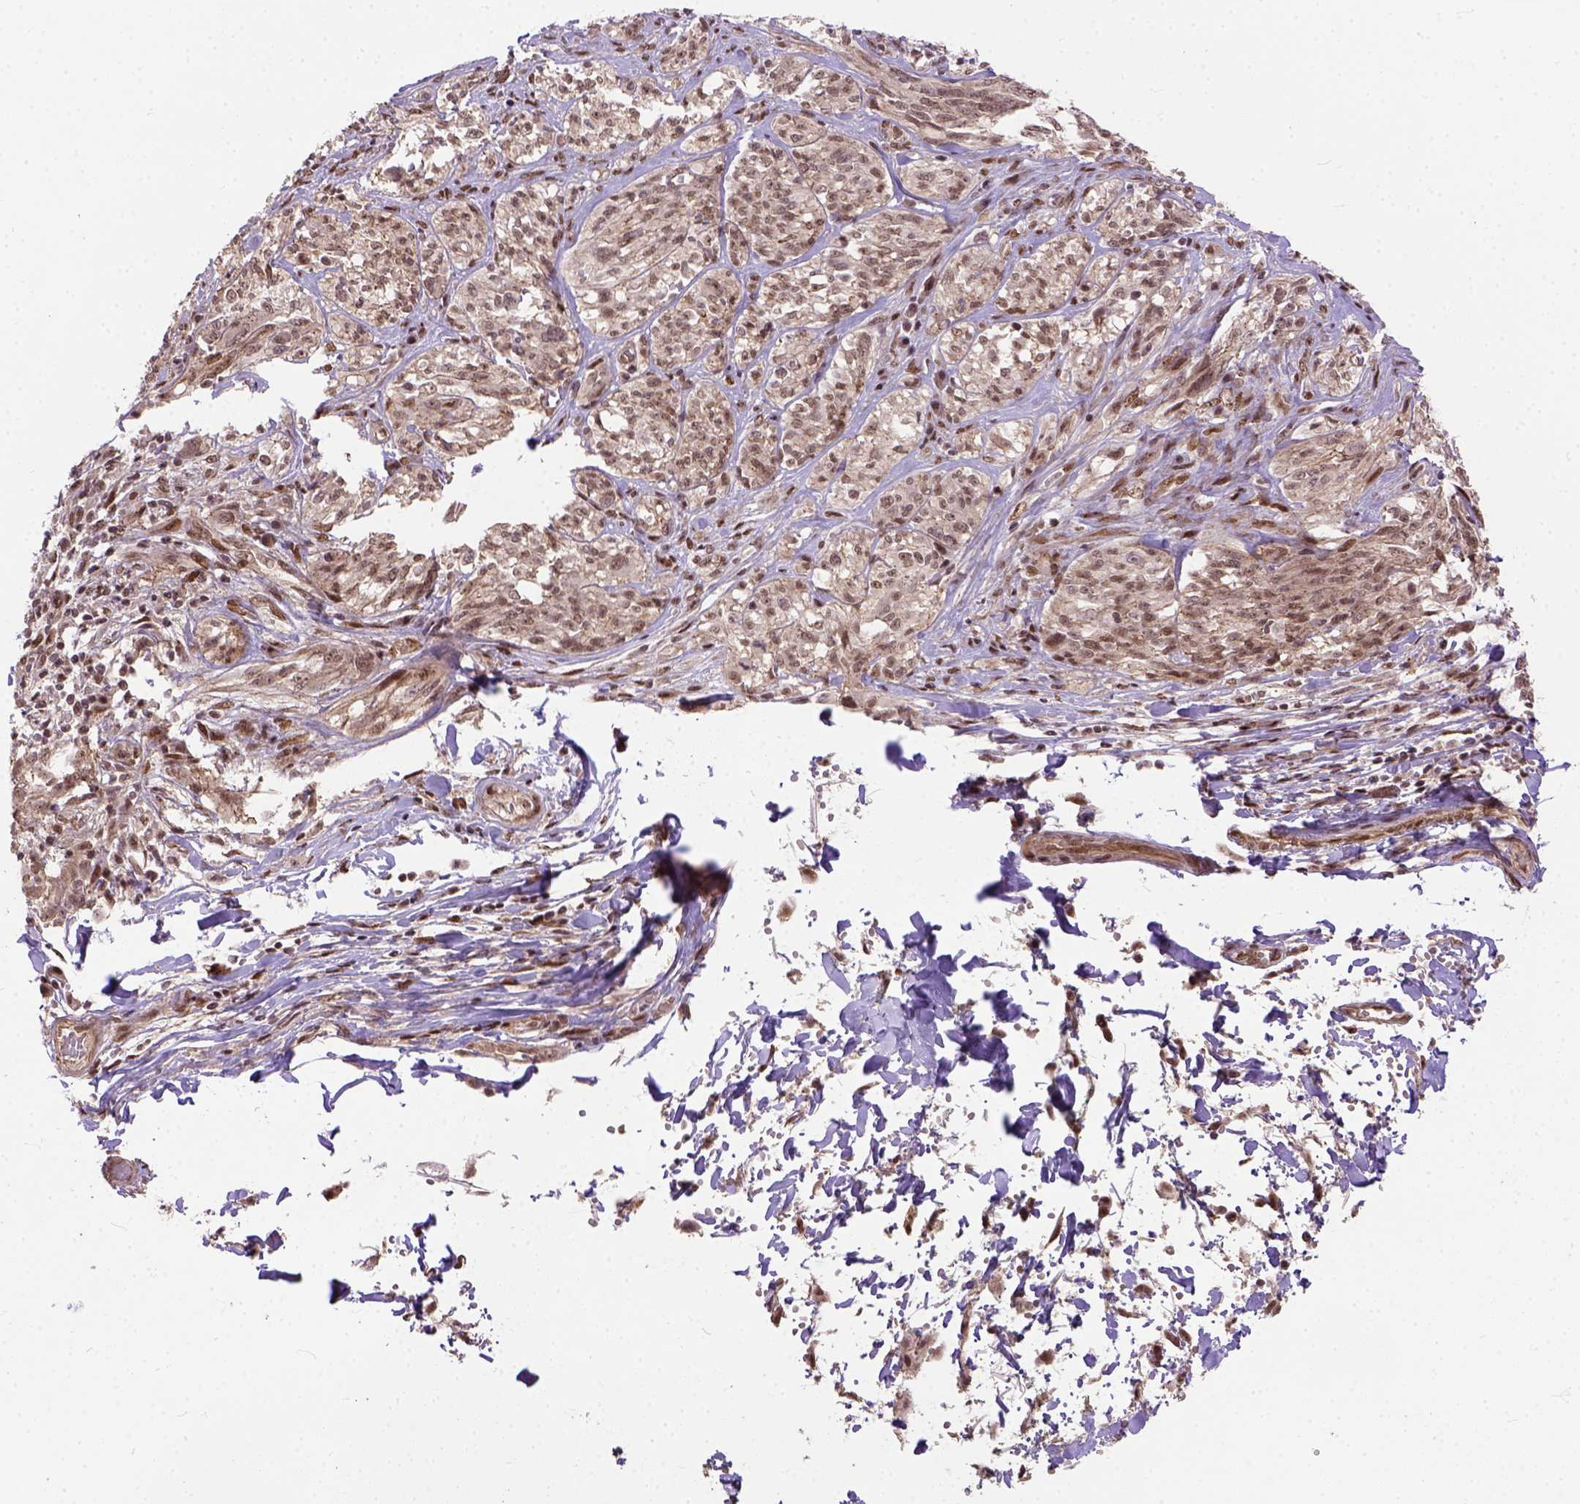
{"staining": {"intensity": "moderate", "quantity": ">75%", "location": "nuclear"}, "tissue": "melanoma", "cell_type": "Tumor cells", "image_type": "cancer", "snomed": [{"axis": "morphology", "description": "Malignant melanoma, NOS"}, {"axis": "topography", "description": "Skin"}], "caption": "Malignant melanoma stained with a protein marker reveals moderate staining in tumor cells.", "gene": "ZNF630", "patient": {"sex": "female", "age": 91}}